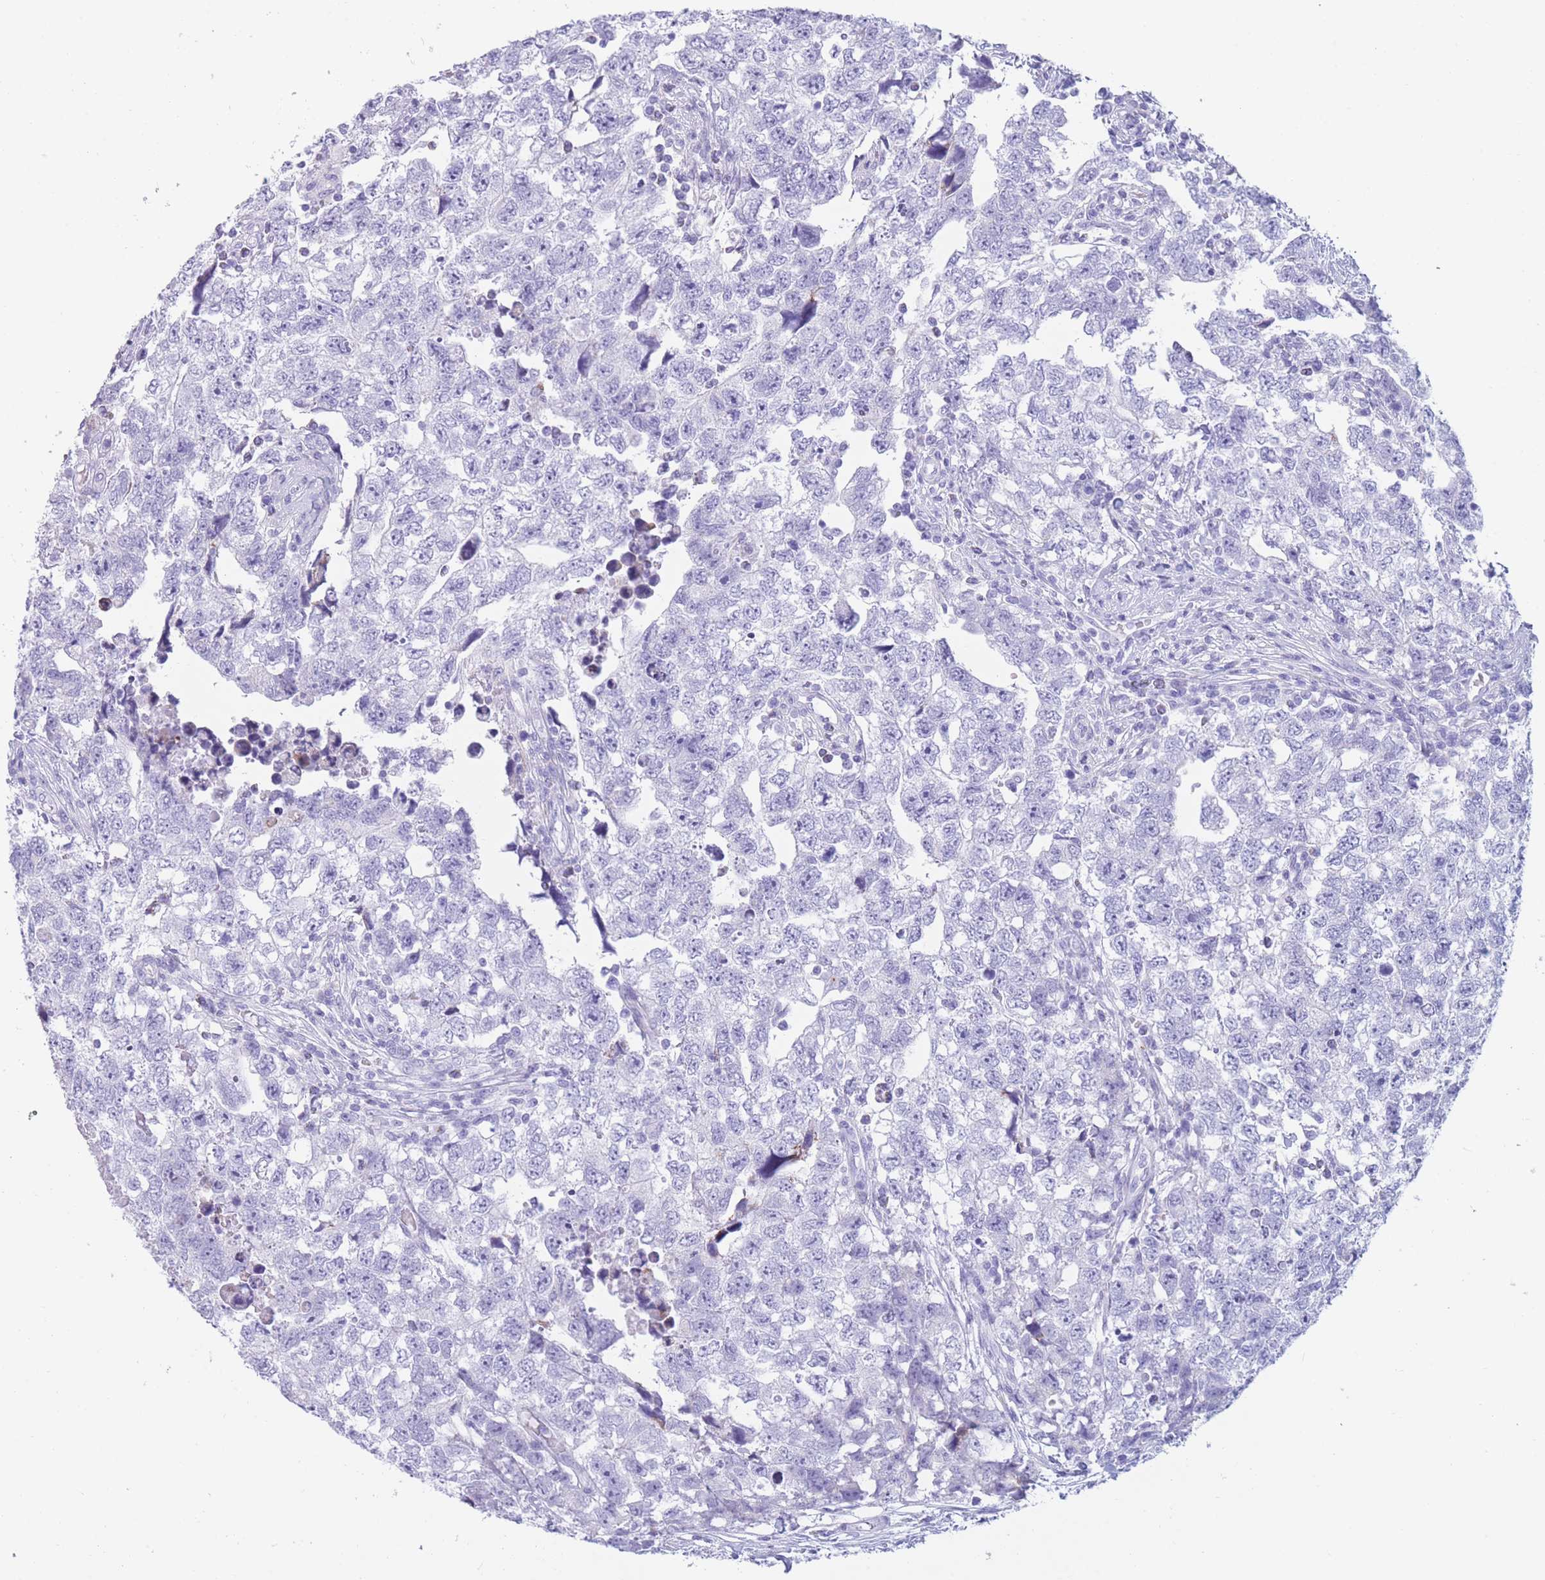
{"staining": {"intensity": "negative", "quantity": "none", "location": "none"}, "tissue": "testis cancer", "cell_type": "Tumor cells", "image_type": "cancer", "snomed": [{"axis": "morphology", "description": "Carcinoma, Embryonal, NOS"}, {"axis": "topography", "description": "Testis"}], "caption": "Immunohistochemistry (IHC) histopathology image of human embryonal carcinoma (testis) stained for a protein (brown), which demonstrates no staining in tumor cells.", "gene": "COL27A1", "patient": {"sex": "male", "age": 22}}